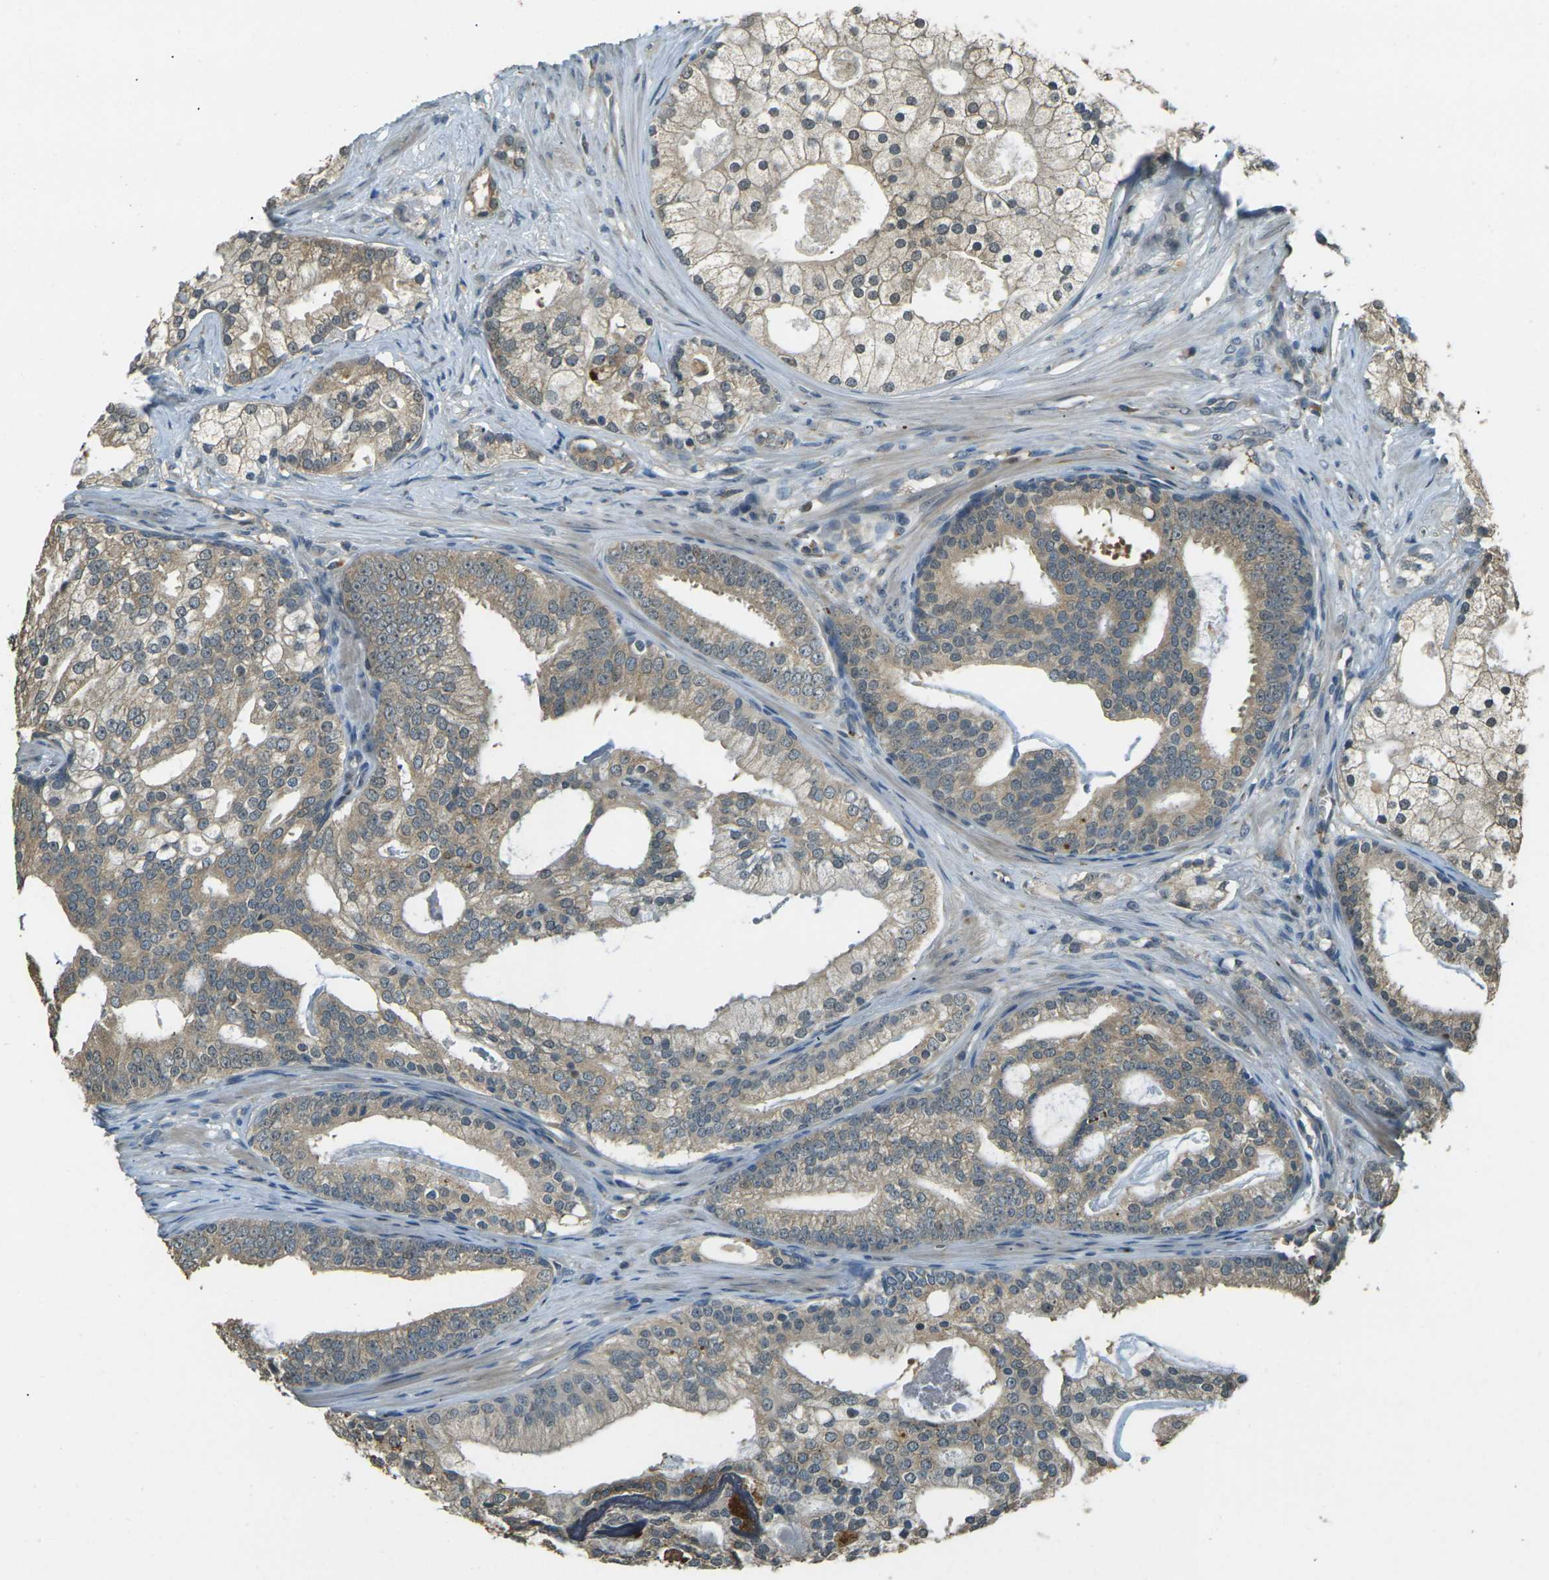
{"staining": {"intensity": "weak", "quantity": ">75%", "location": "cytoplasmic/membranous"}, "tissue": "prostate cancer", "cell_type": "Tumor cells", "image_type": "cancer", "snomed": [{"axis": "morphology", "description": "Adenocarcinoma, Low grade"}, {"axis": "topography", "description": "Prostate"}], "caption": "This is an image of immunohistochemistry (IHC) staining of prostate cancer (adenocarcinoma (low-grade)), which shows weak positivity in the cytoplasmic/membranous of tumor cells.", "gene": "TOR1A", "patient": {"sex": "male", "age": 58}}